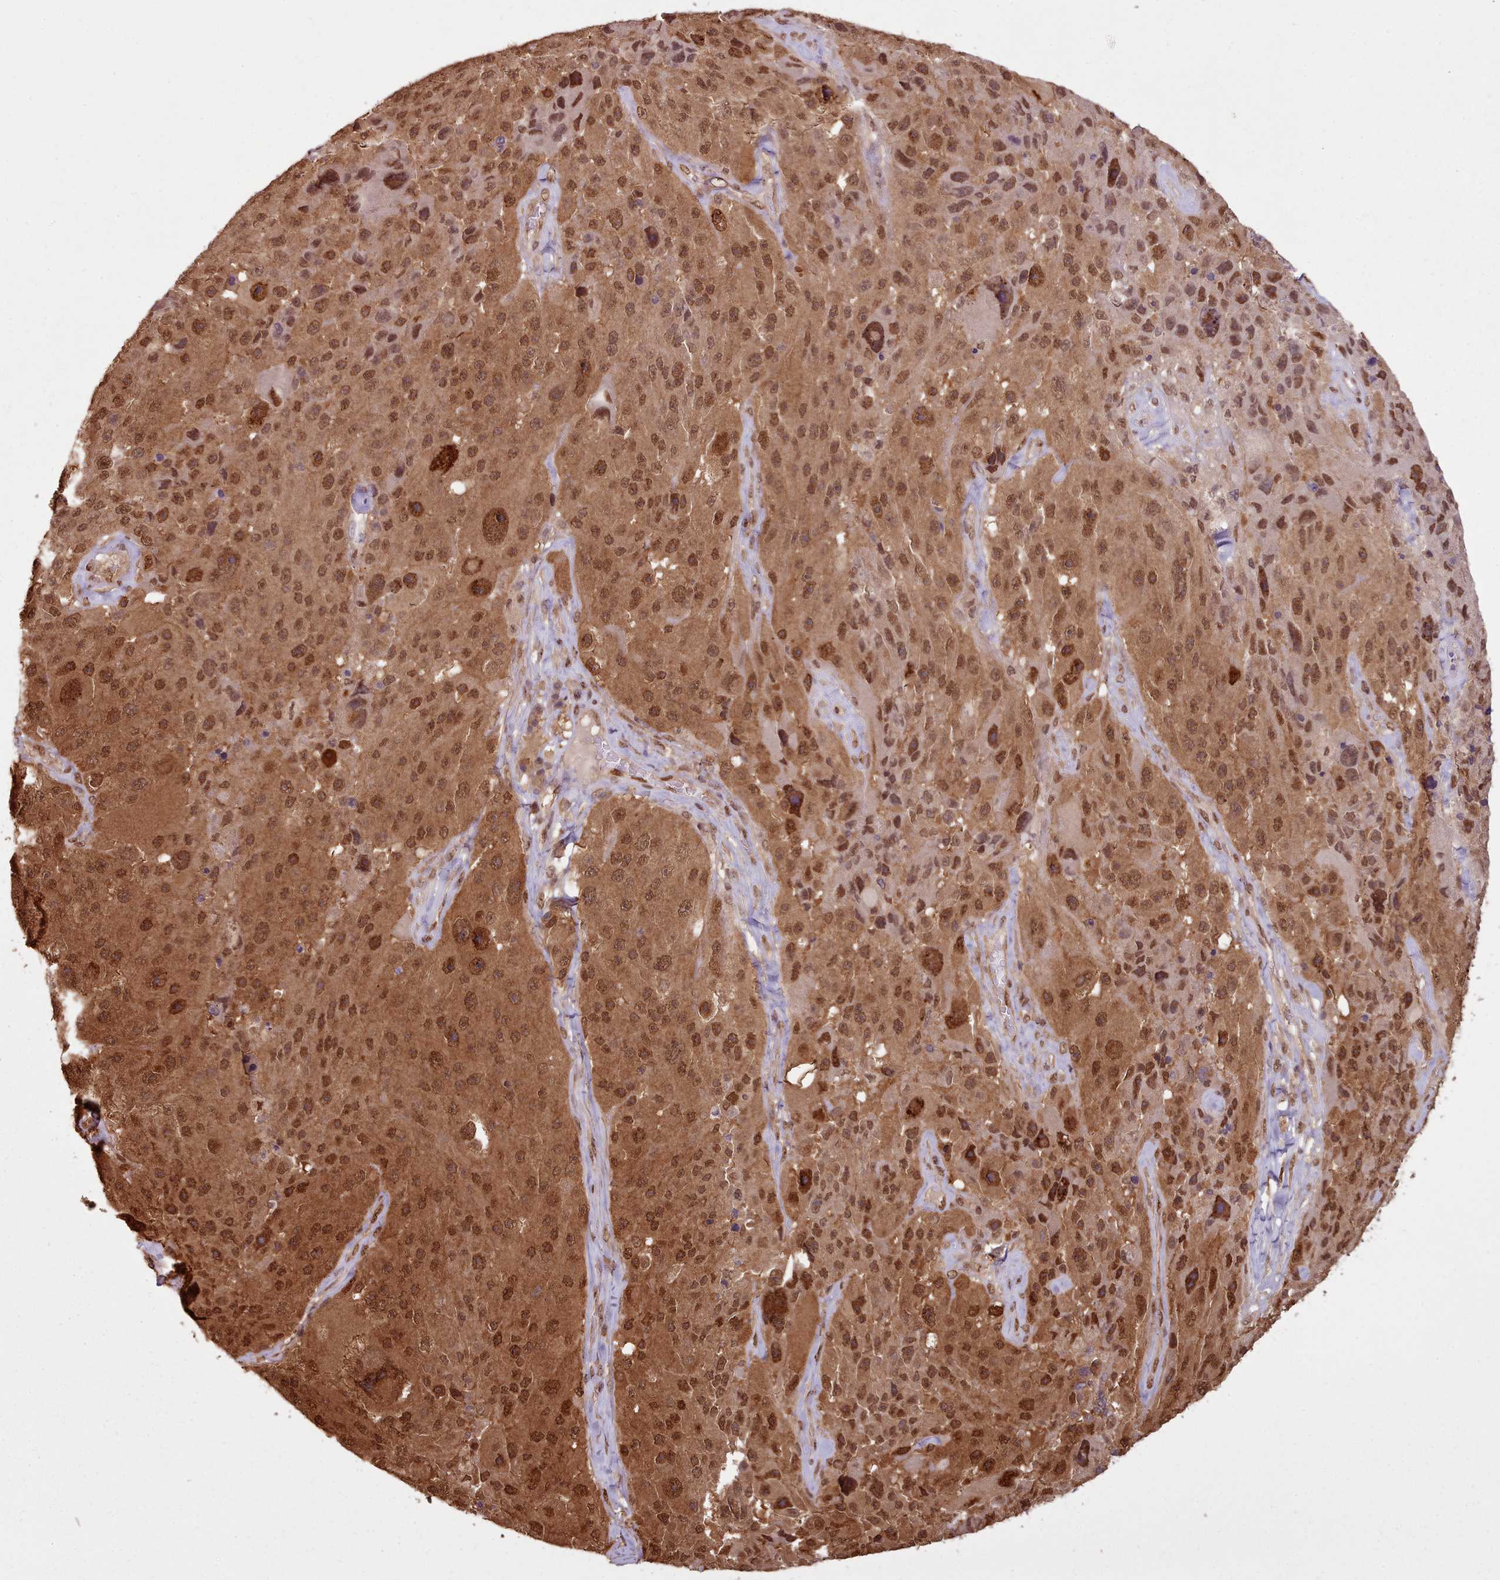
{"staining": {"intensity": "moderate", "quantity": ">75%", "location": "cytoplasmic/membranous,nuclear"}, "tissue": "melanoma", "cell_type": "Tumor cells", "image_type": "cancer", "snomed": [{"axis": "morphology", "description": "Malignant melanoma, Metastatic site"}, {"axis": "topography", "description": "Lymph node"}], "caption": "The photomicrograph exhibits staining of melanoma, revealing moderate cytoplasmic/membranous and nuclear protein expression (brown color) within tumor cells. The staining is performed using DAB (3,3'-diaminobenzidine) brown chromogen to label protein expression. The nuclei are counter-stained blue using hematoxylin.", "gene": "RPS27A", "patient": {"sex": "male", "age": 62}}